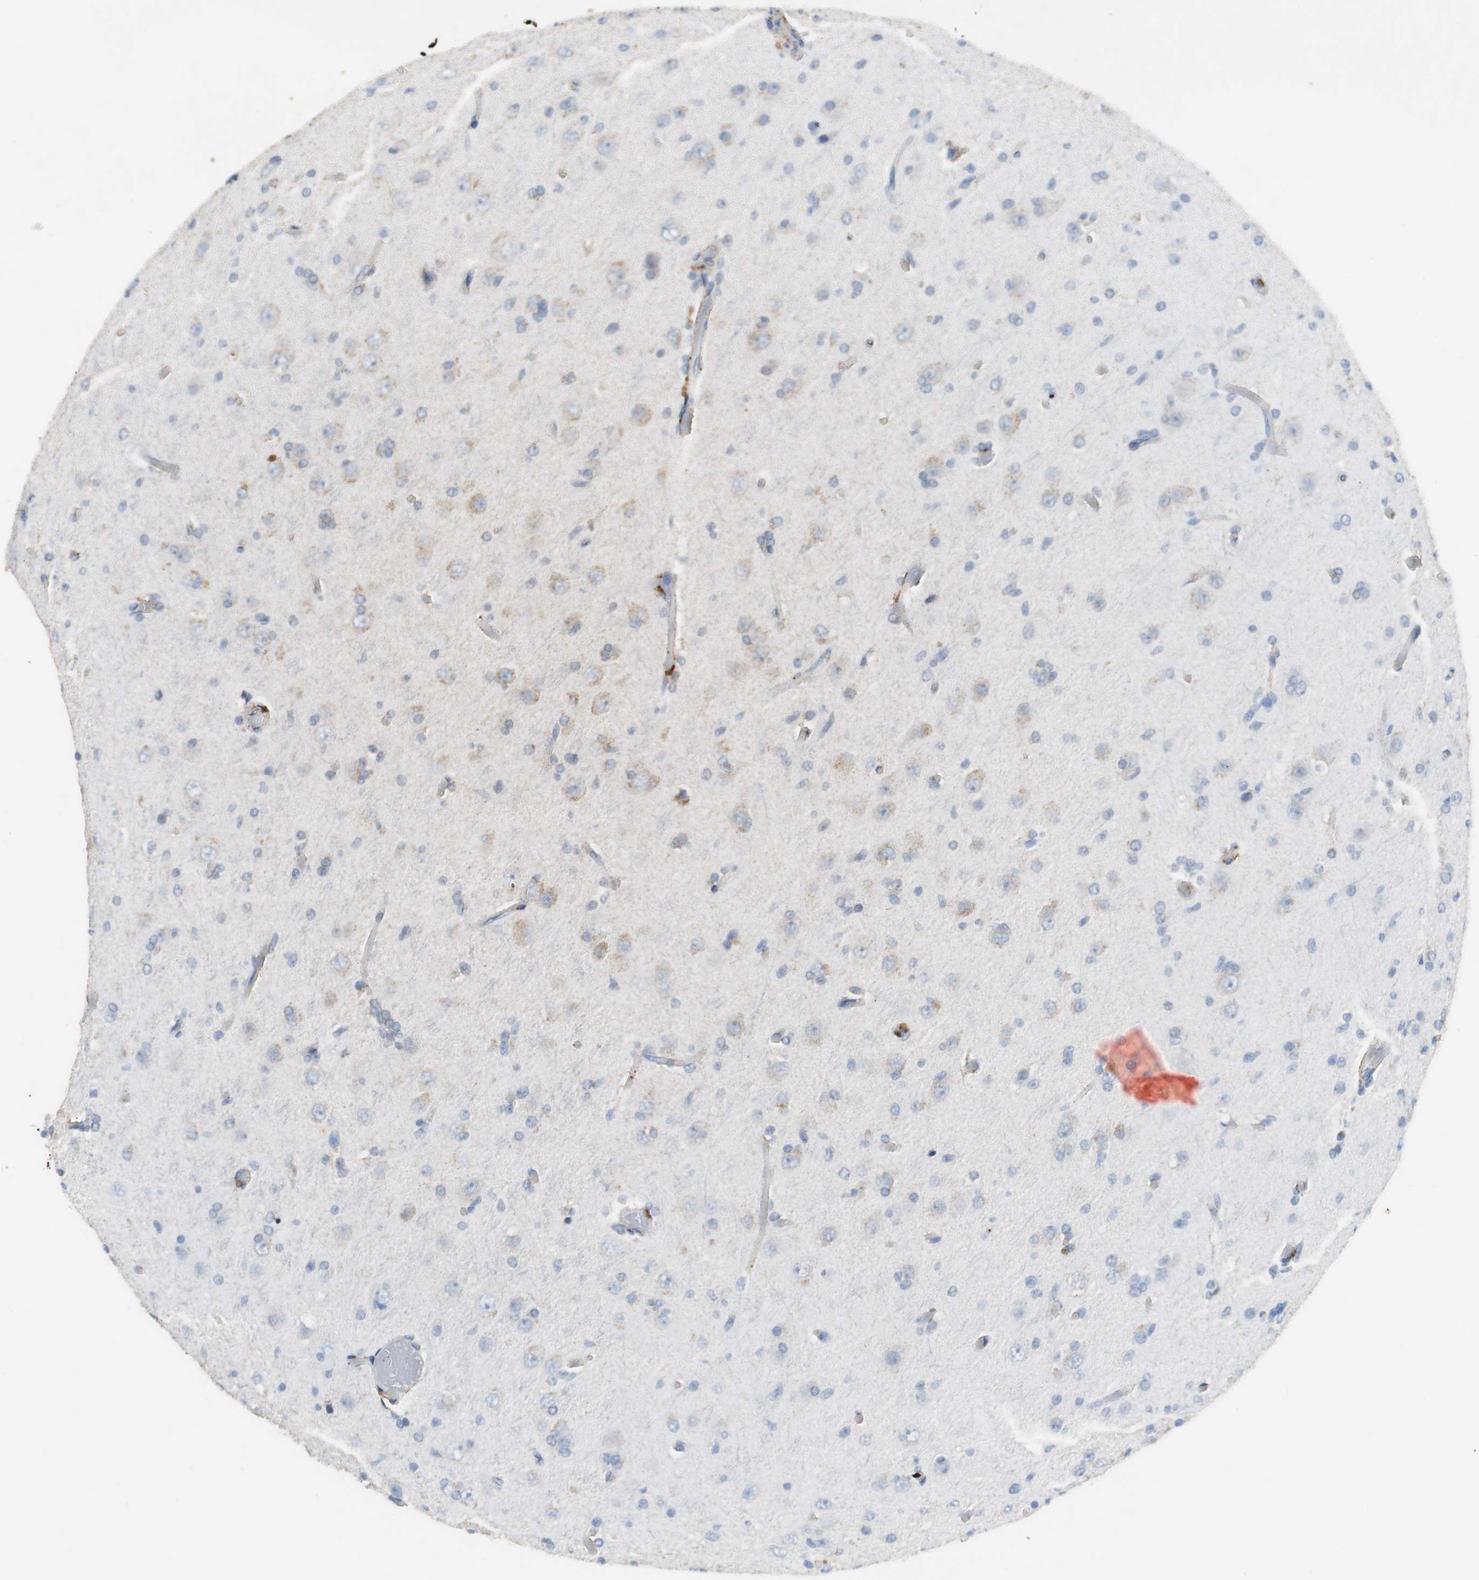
{"staining": {"intensity": "moderate", "quantity": "25%-75%", "location": "cytoplasmic/membranous"}, "tissue": "glioma", "cell_type": "Tumor cells", "image_type": "cancer", "snomed": [{"axis": "morphology", "description": "Glioma, malignant, High grade"}, {"axis": "topography", "description": "Brain"}], "caption": "High-magnification brightfield microscopy of malignant glioma (high-grade) stained with DAB (brown) and counterstained with hematoxylin (blue). tumor cells exhibit moderate cytoplasmic/membranous positivity is appreciated in approximately25%-75% of cells.", "gene": "VBP1", "patient": {"sex": "male", "age": 33}}